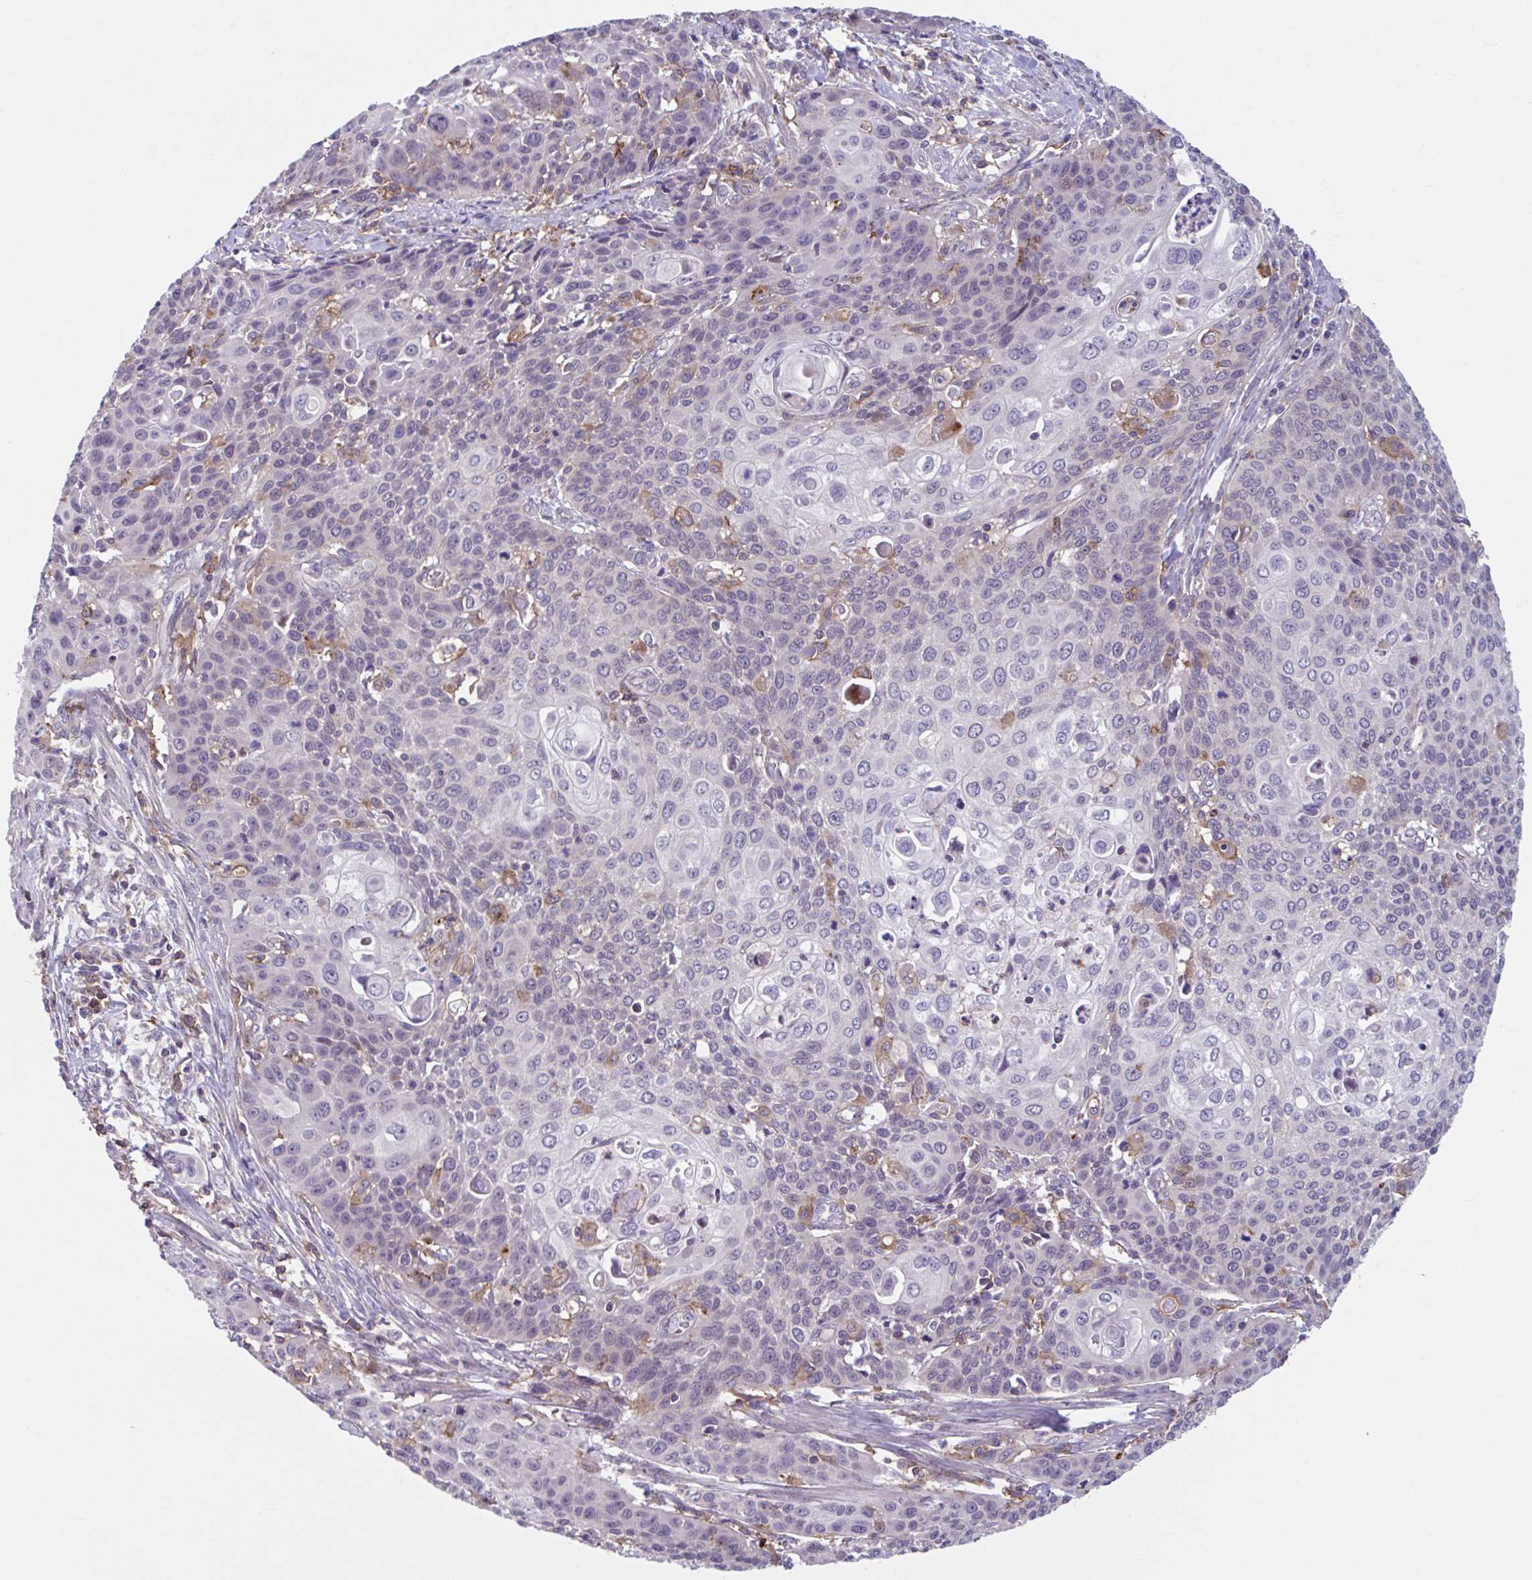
{"staining": {"intensity": "negative", "quantity": "none", "location": "none"}, "tissue": "cervical cancer", "cell_type": "Tumor cells", "image_type": "cancer", "snomed": [{"axis": "morphology", "description": "Squamous cell carcinoma, NOS"}, {"axis": "topography", "description": "Cervix"}], "caption": "An image of human cervical squamous cell carcinoma is negative for staining in tumor cells.", "gene": "ADAT3", "patient": {"sex": "female", "age": 65}}